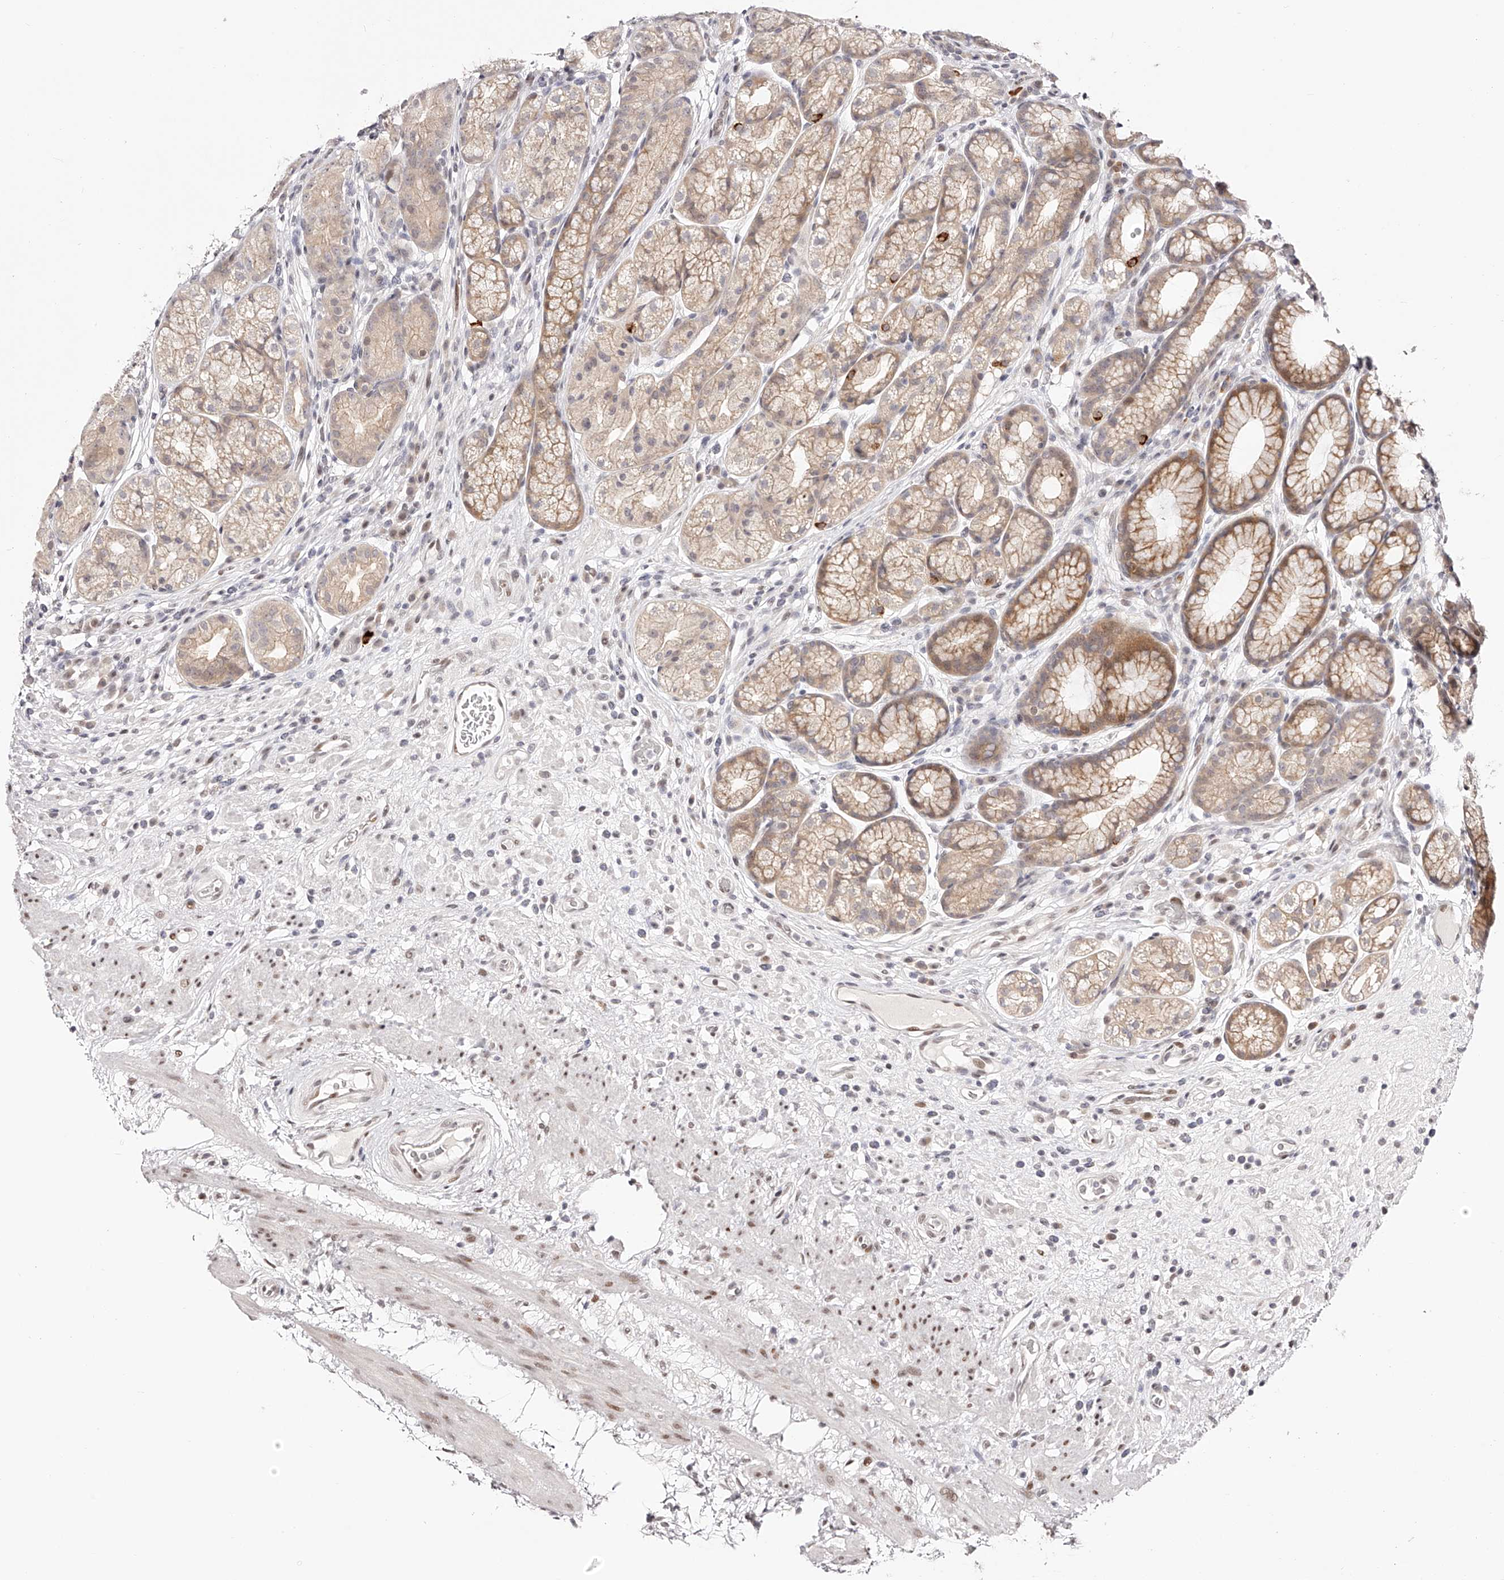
{"staining": {"intensity": "moderate", "quantity": "25%-75%", "location": "cytoplasmic/membranous"}, "tissue": "stomach", "cell_type": "Glandular cells", "image_type": "normal", "snomed": [{"axis": "morphology", "description": "Normal tissue, NOS"}, {"axis": "topography", "description": "Stomach"}], "caption": "Glandular cells reveal moderate cytoplasmic/membranous staining in approximately 25%-75% of cells in benign stomach.", "gene": "USF3", "patient": {"sex": "male", "age": 57}}